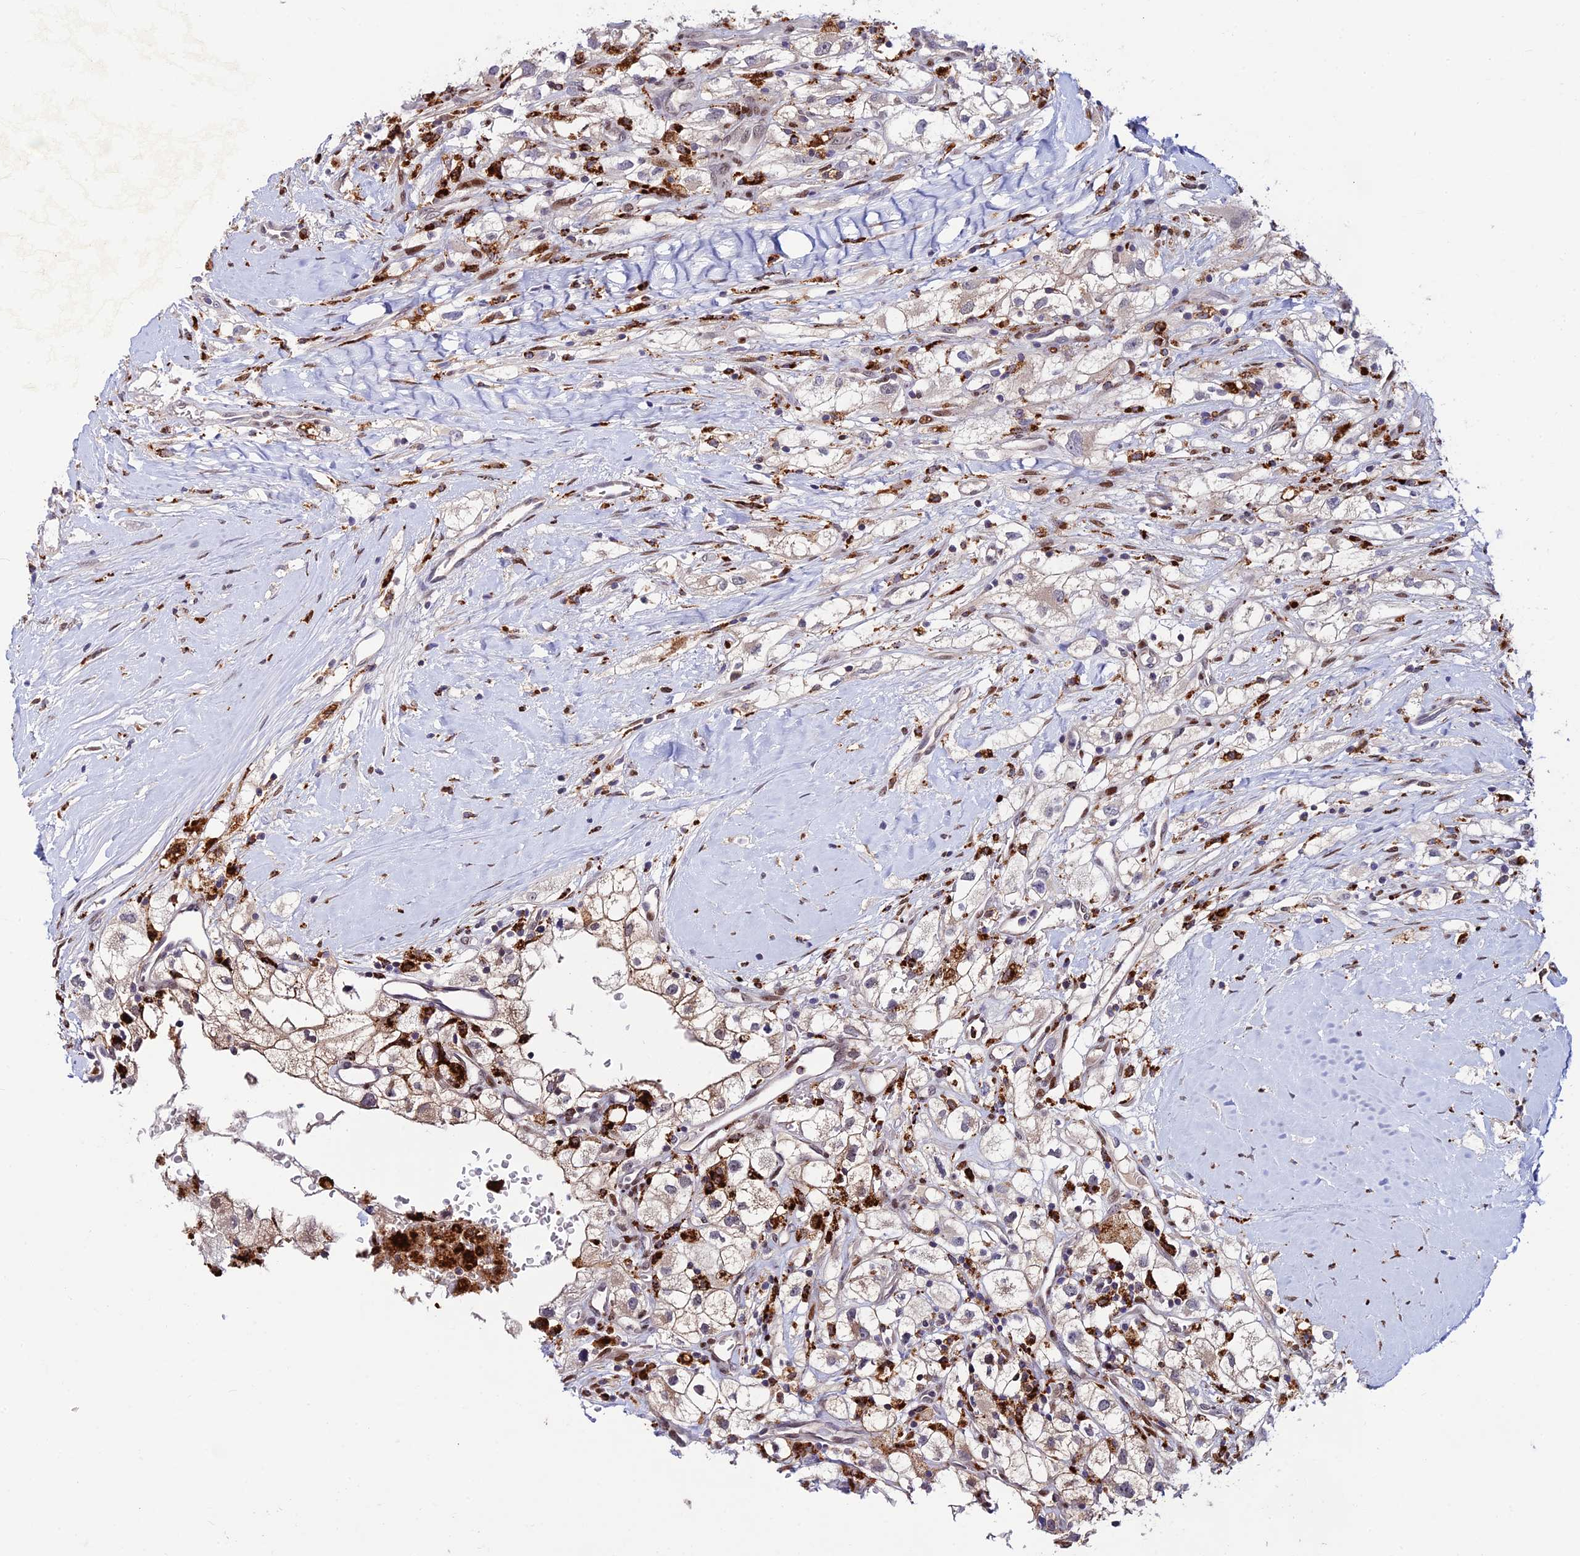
{"staining": {"intensity": "weak", "quantity": "25%-75%", "location": "cytoplasmic/membranous"}, "tissue": "renal cancer", "cell_type": "Tumor cells", "image_type": "cancer", "snomed": [{"axis": "morphology", "description": "Adenocarcinoma, NOS"}, {"axis": "topography", "description": "Kidney"}], "caption": "Renal adenocarcinoma stained for a protein exhibits weak cytoplasmic/membranous positivity in tumor cells. (brown staining indicates protein expression, while blue staining denotes nuclei).", "gene": "HIC1", "patient": {"sex": "male", "age": 59}}